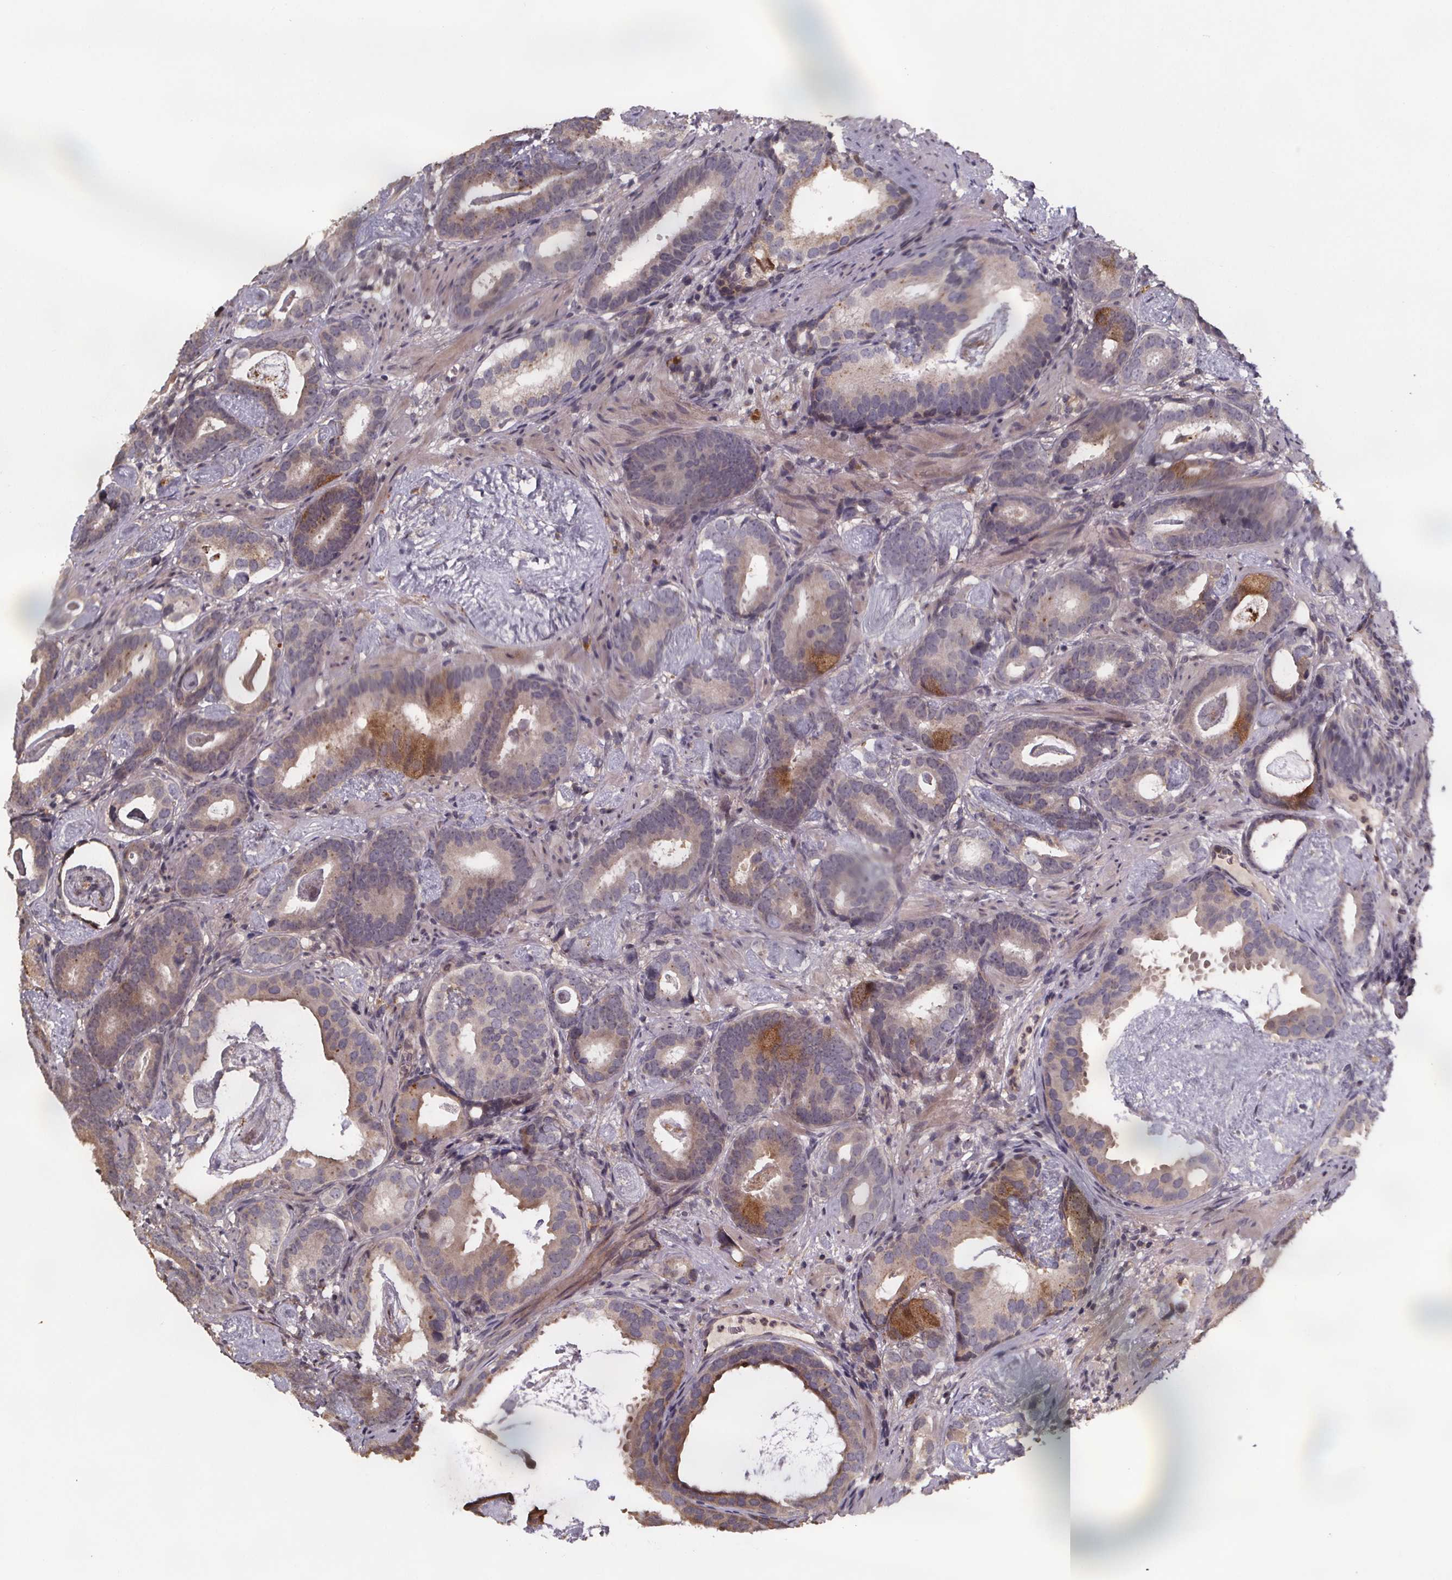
{"staining": {"intensity": "moderate", "quantity": "25%-75%", "location": "cytoplasmic/membranous"}, "tissue": "prostate cancer", "cell_type": "Tumor cells", "image_type": "cancer", "snomed": [{"axis": "morphology", "description": "Adenocarcinoma, Low grade"}, {"axis": "topography", "description": "Prostate and seminal vesicle, NOS"}], "caption": "Moderate cytoplasmic/membranous expression for a protein is appreciated in about 25%-75% of tumor cells of prostate cancer using immunohistochemistry (IHC).", "gene": "ZNF879", "patient": {"sex": "male", "age": 71}}